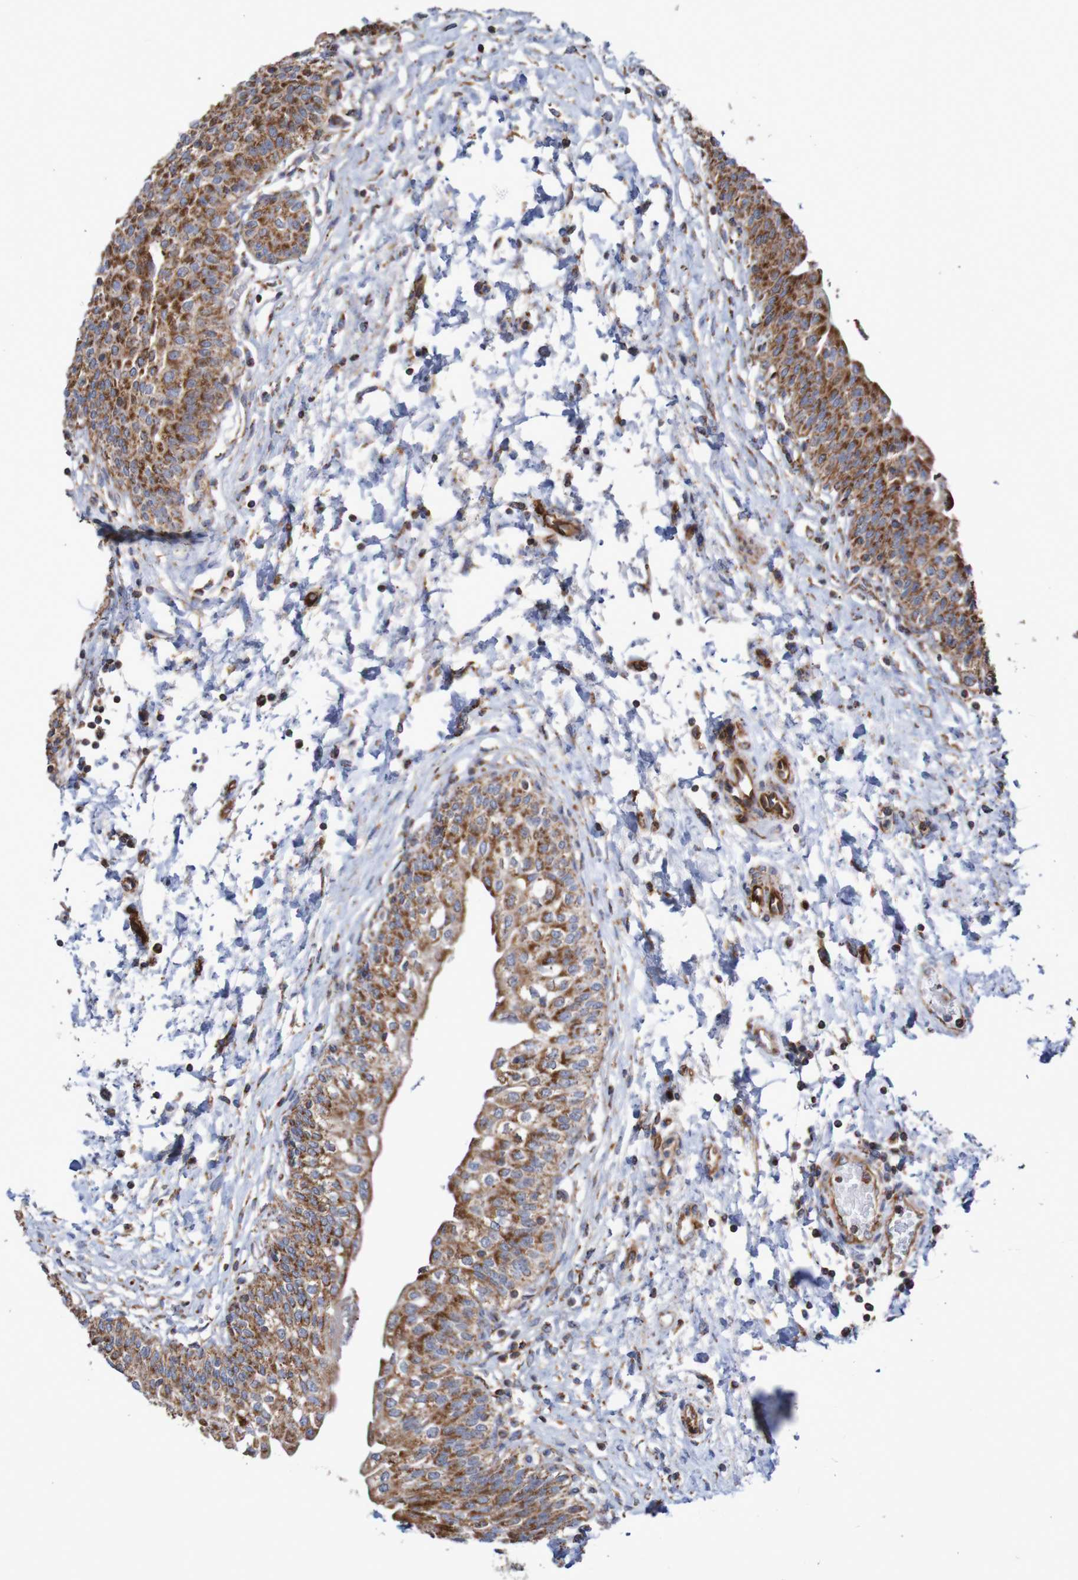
{"staining": {"intensity": "moderate", "quantity": ">75%", "location": "cytoplasmic/membranous"}, "tissue": "urinary bladder", "cell_type": "Urothelial cells", "image_type": "normal", "snomed": [{"axis": "morphology", "description": "Normal tissue, NOS"}, {"axis": "topography", "description": "Urinary bladder"}], "caption": "Immunohistochemistry (DAB) staining of benign human urinary bladder shows moderate cytoplasmic/membranous protein positivity in approximately >75% of urothelial cells.", "gene": "MMEL1", "patient": {"sex": "male", "age": 55}}